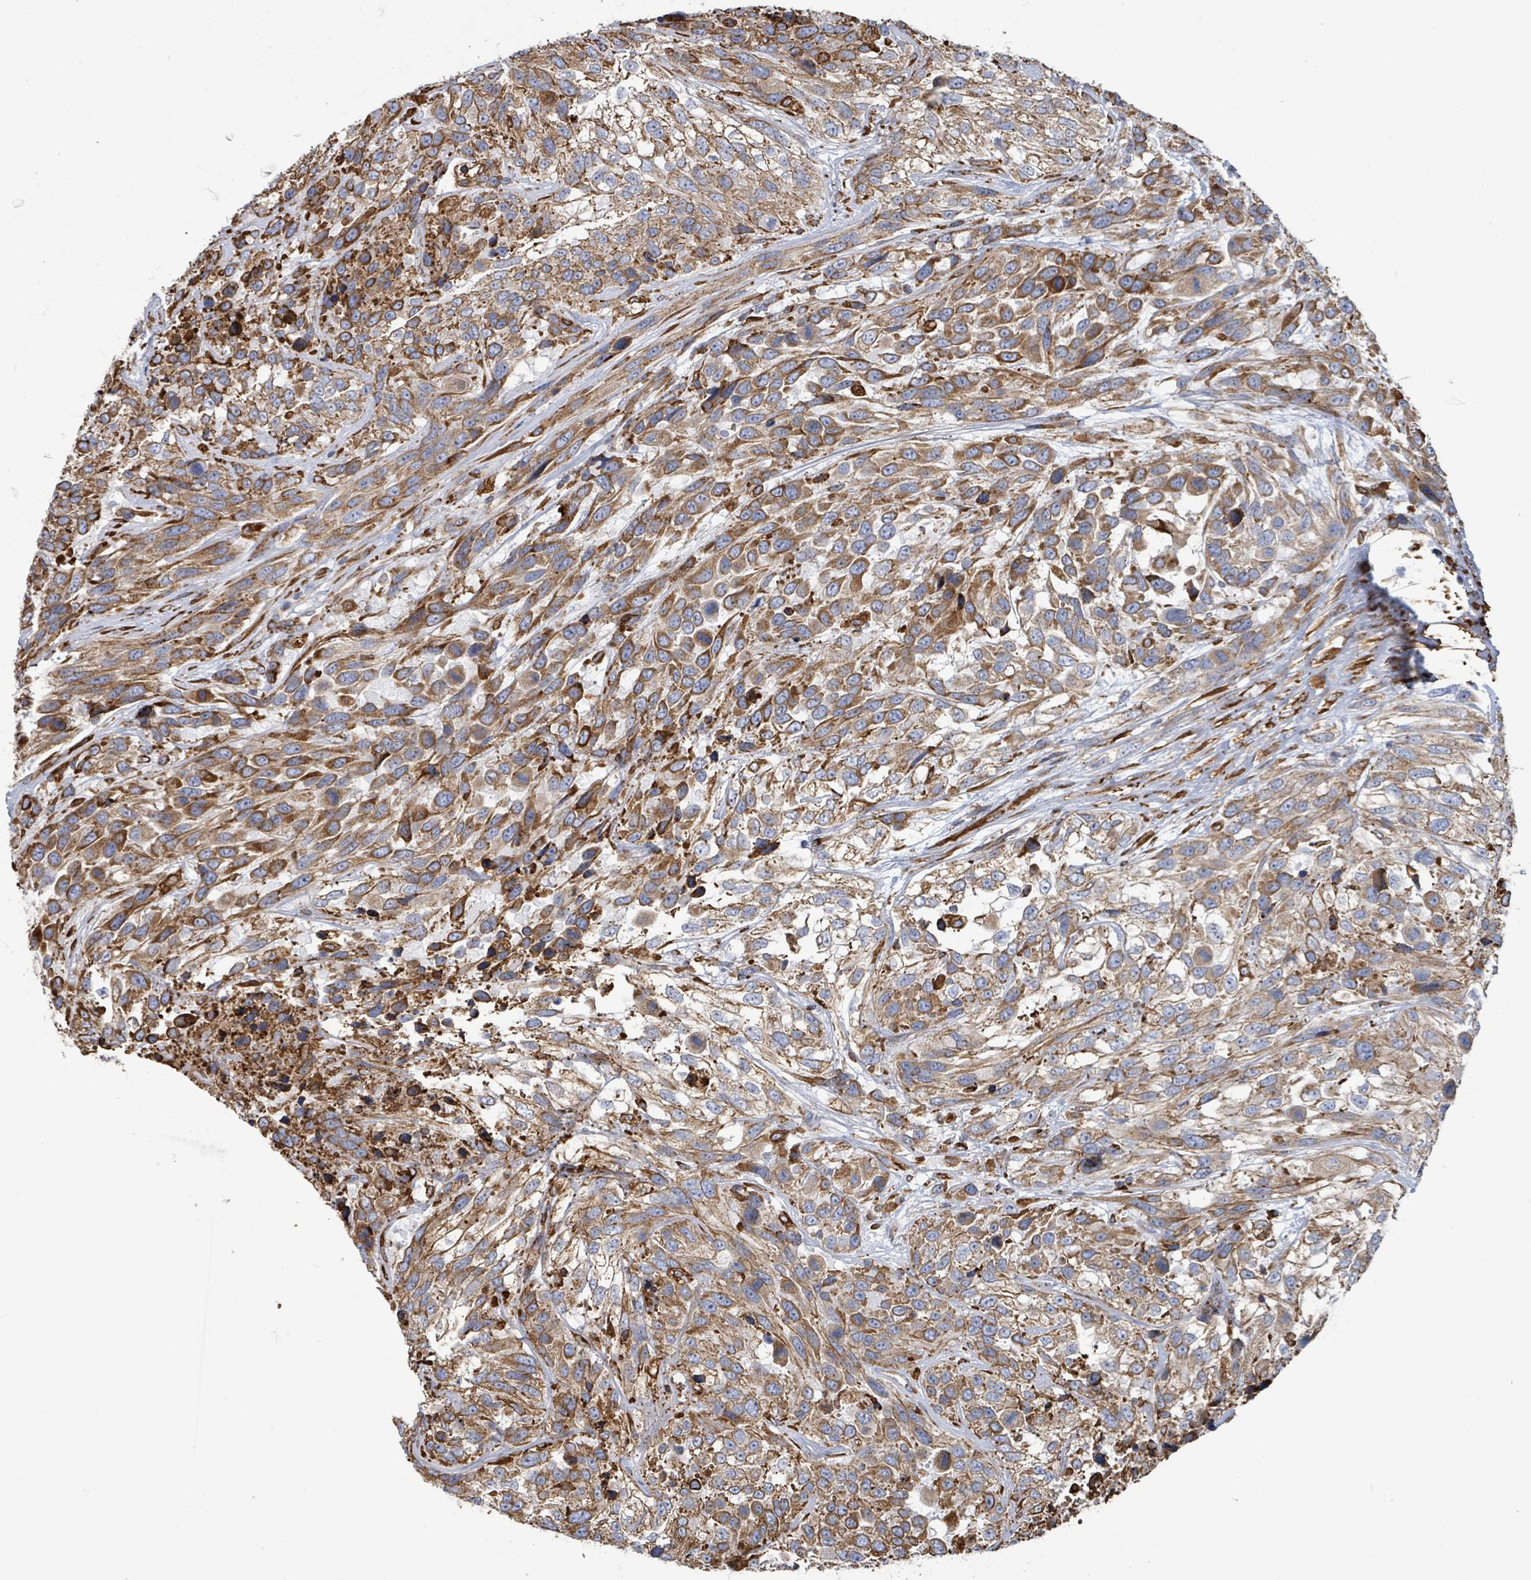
{"staining": {"intensity": "moderate", "quantity": ">75%", "location": "cytoplasmic/membranous"}, "tissue": "urothelial cancer", "cell_type": "Tumor cells", "image_type": "cancer", "snomed": [{"axis": "morphology", "description": "Urothelial carcinoma, High grade"}, {"axis": "topography", "description": "Urinary bladder"}], "caption": "Urothelial carcinoma (high-grade) stained with immunohistochemistry exhibits moderate cytoplasmic/membranous staining in about >75% of tumor cells.", "gene": "RFPL4A", "patient": {"sex": "female", "age": 70}}